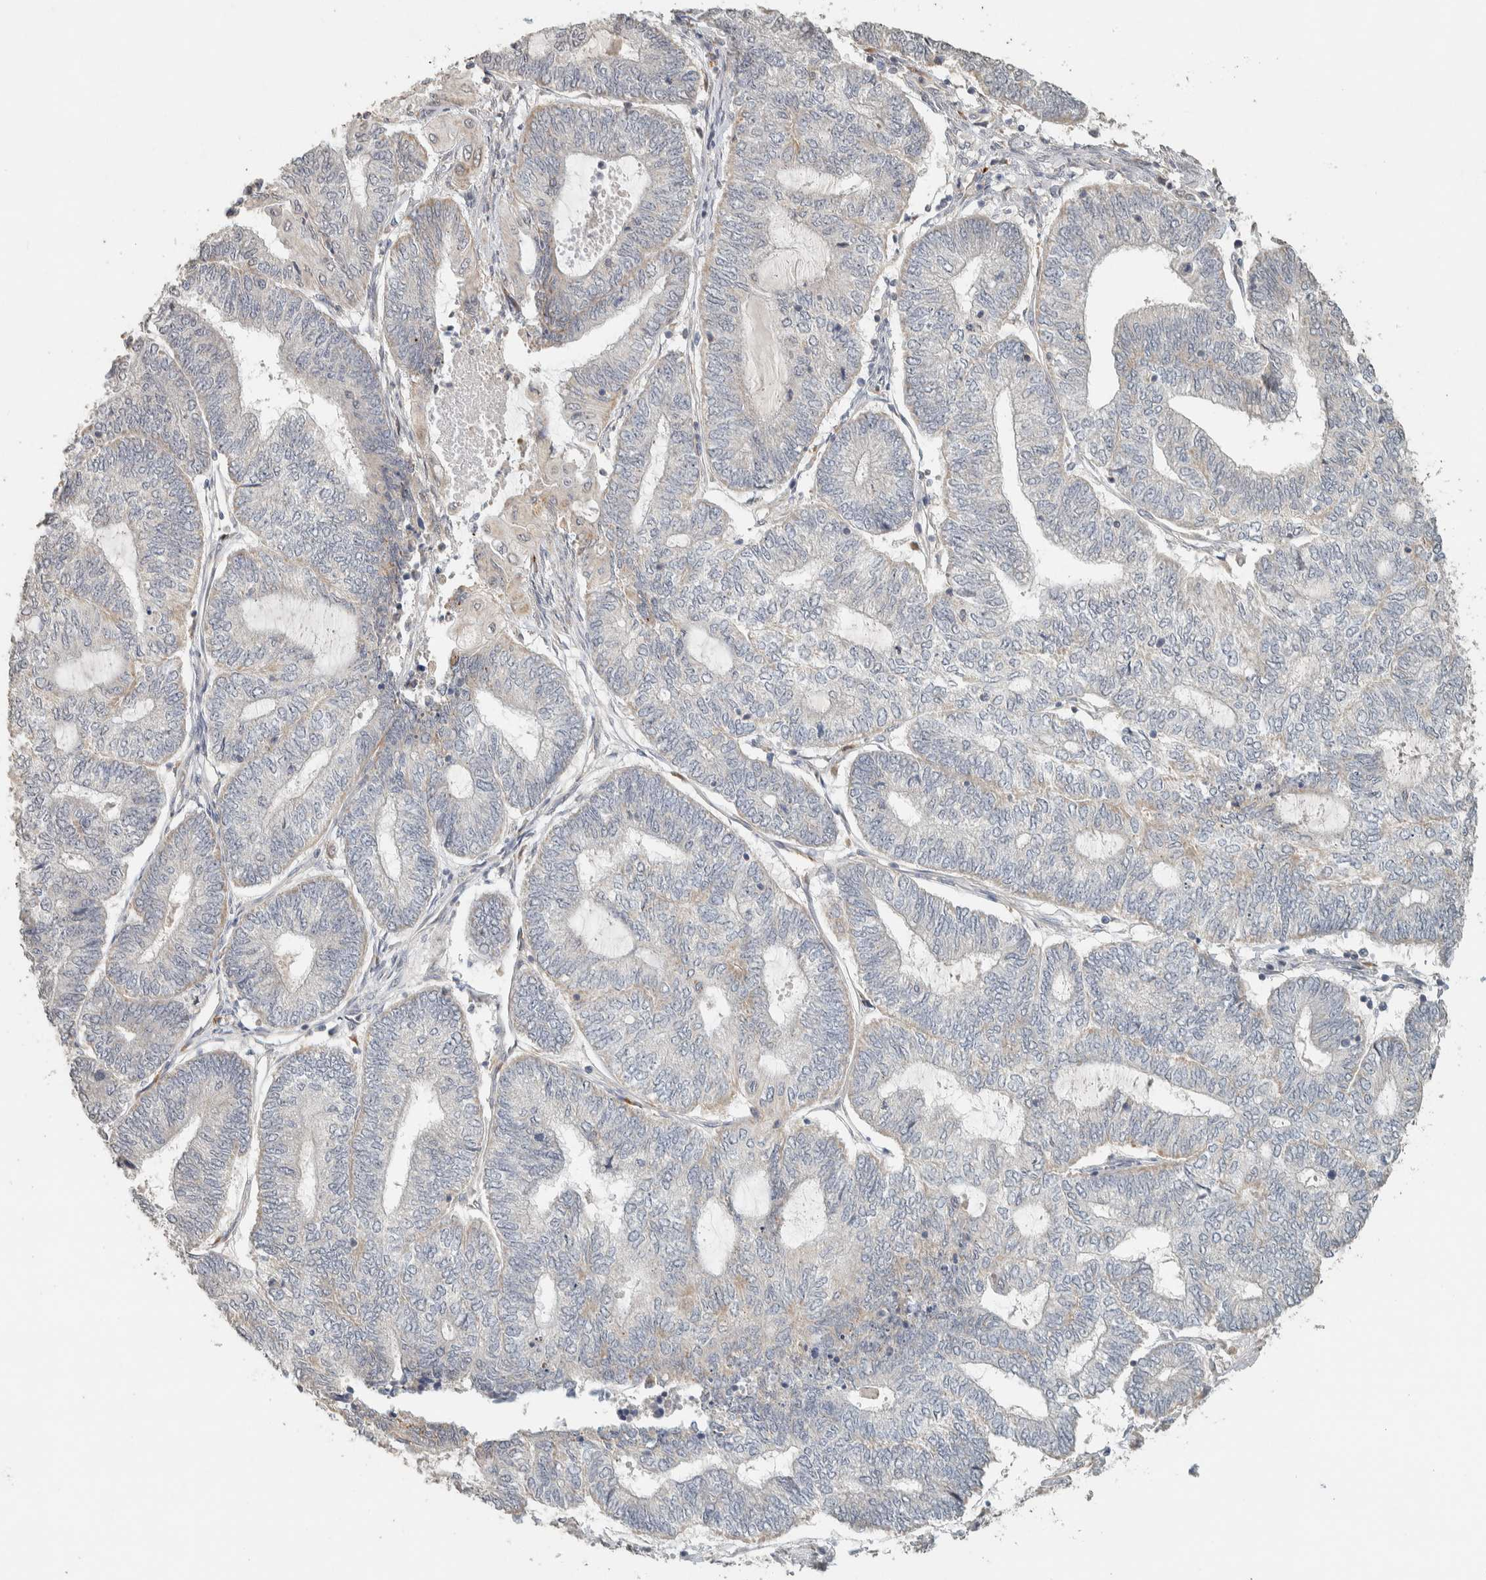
{"staining": {"intensity": "negative", "quantity": "none", "location": "none"}, "tissue": "endometrial cancer", "cell_type": "Tumor cells", "image_type": "cancer", "snomed": [{"axis": "morphology", "description": "Adenocarcinoma, NOS"}, {"axis": "topography", "description": "Uterus"}, {"axis": "topography", "description": "Endometrium"}], "caption": "The photomicrograph demonstrates no significant positivity in tumor cells of endometrial adenocarcinoma.", "gene": "PDE7B", "patient": {"sex": "female", "age": 70}}